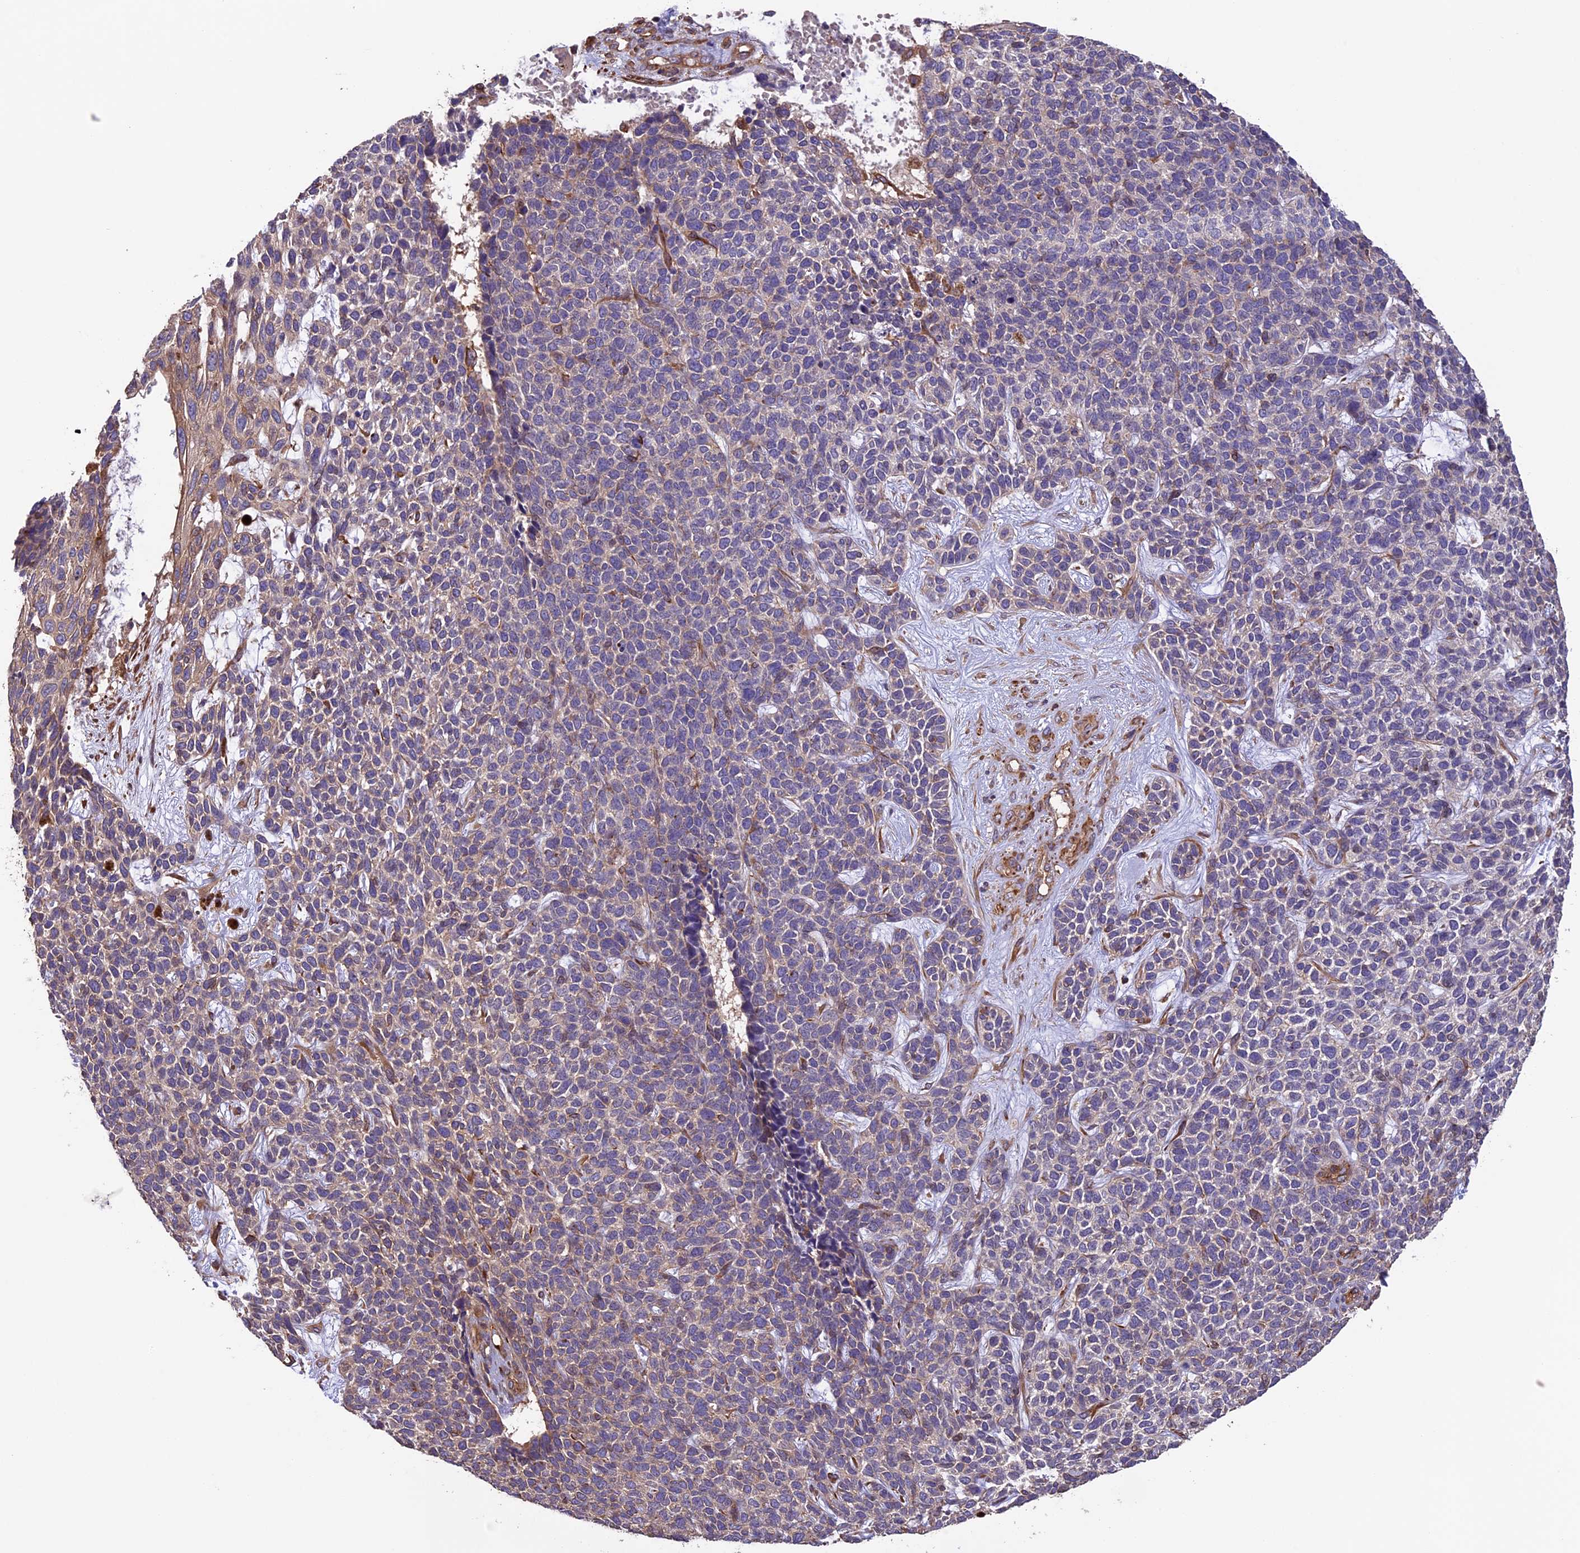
{"staining": {"intensity": "weak", "quantity": "<25%", "location": "cytoplasmic/membranous"}, "tissue": "skin cancer", "cell_type": "Tumor cells", "image_type": "cancer", "snomed": [{"axis": "morphology", "description": "Basal cell carcinoma"}, {"axis": "topography", "description": "Skin"}], "caption": "Protein analysis of skin cancer (basal cell carcinoma) displays no significant staining in tumor cells.", "gene": "GAS8", "patient": {"sex": "female", "age": 84}}